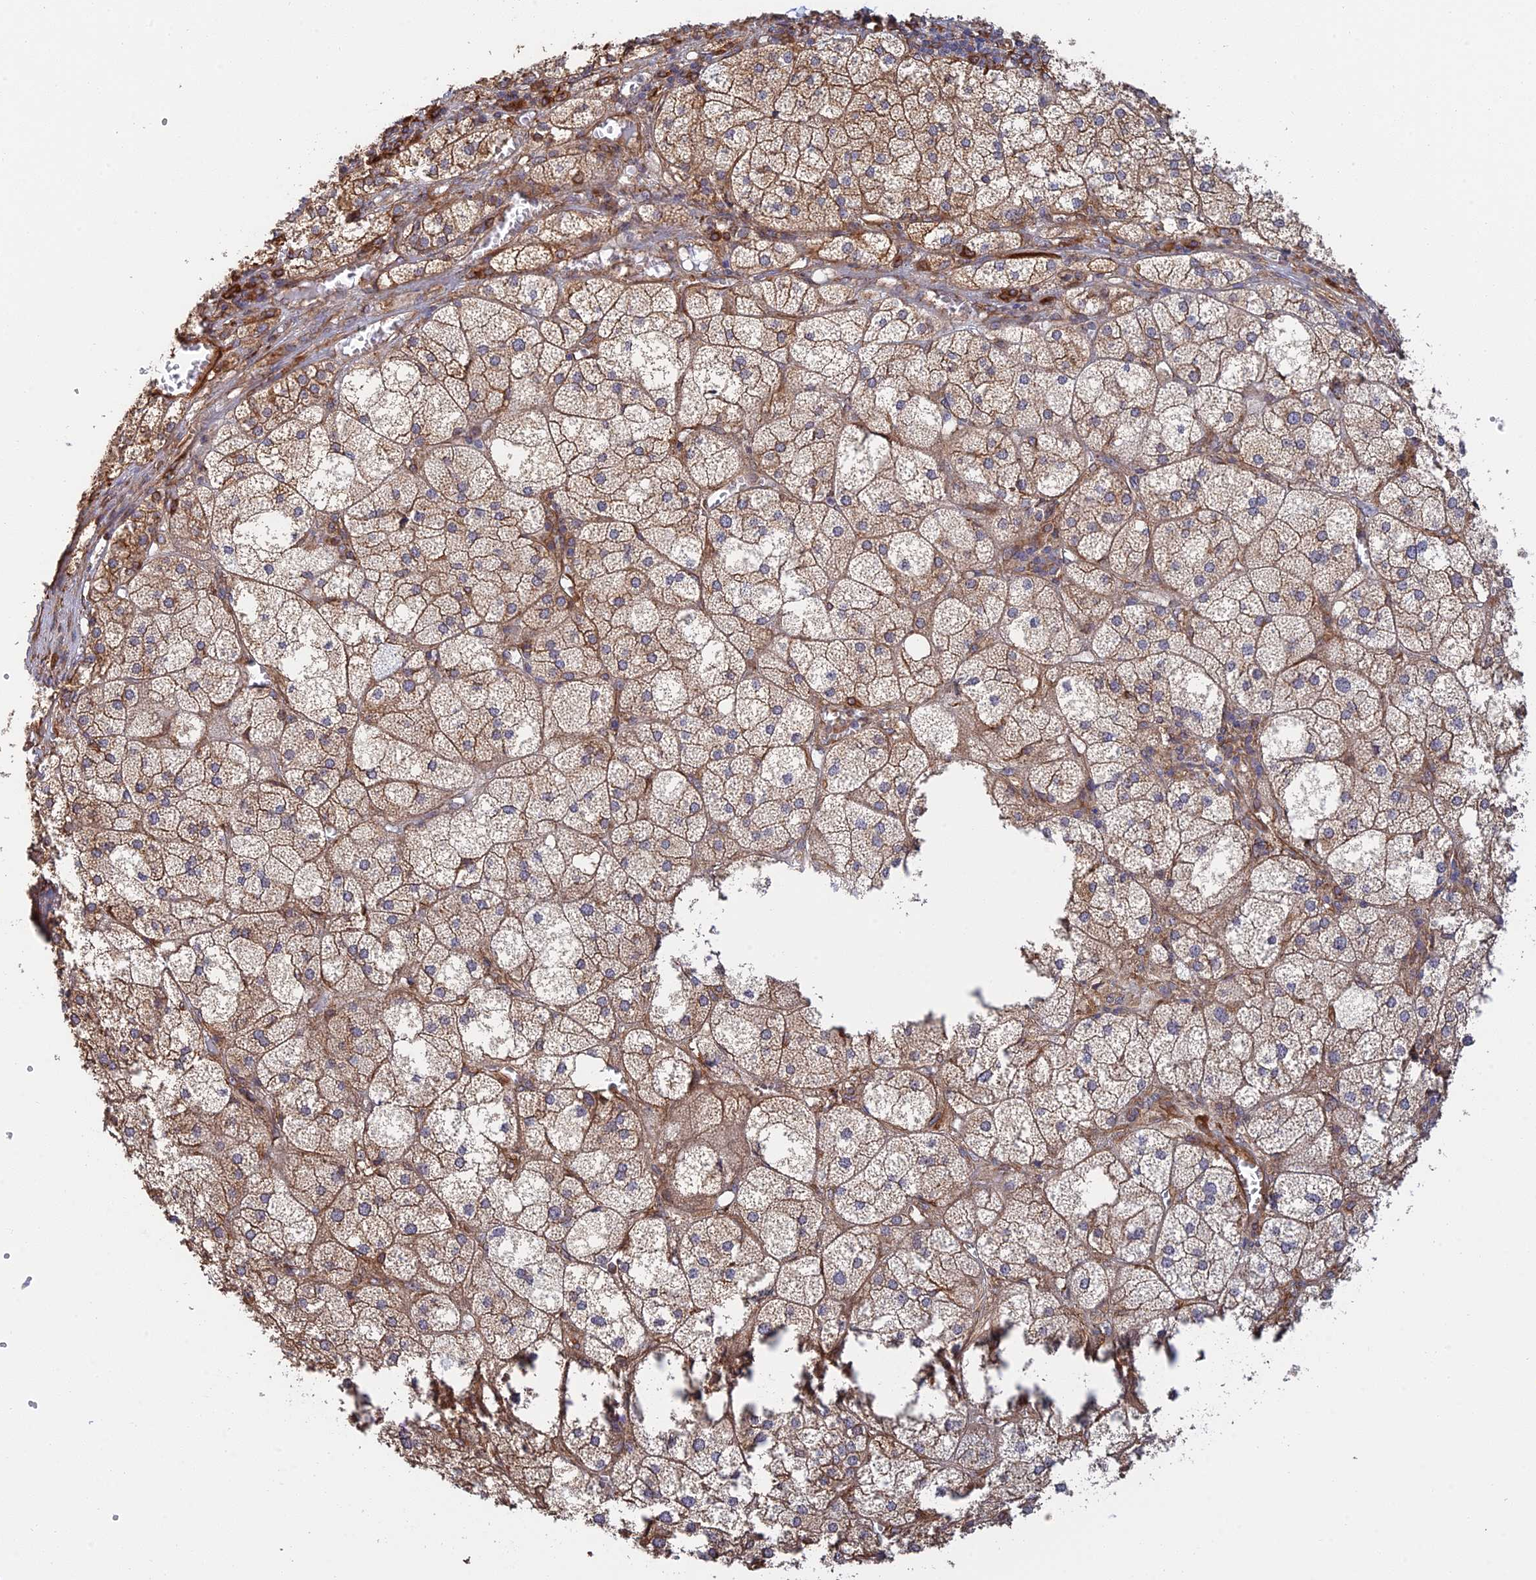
{"staining": {"intensity": "strong", "quantity": "25%-75%", "location": "cytoplasmic/membranous"}, "tissue": "adrenal gland", "cell_type": "Glandular cells", "image_type": "normal", "snomed": [{"axis": "morphology", "description": "Normal tissue, NOS"}, {"axis": "topography", "description": "Adrenal gland"}], "caption": "This photomicrograph demonstrates immunohistochemistry (IHC) staining of unremarkable adrenal gland, with high strong cytoplasmic/membranous positivity in about 25%-75% of glandular cells.", "gene": "WBP11", "patient": {"sex": "female", "age": 61}}